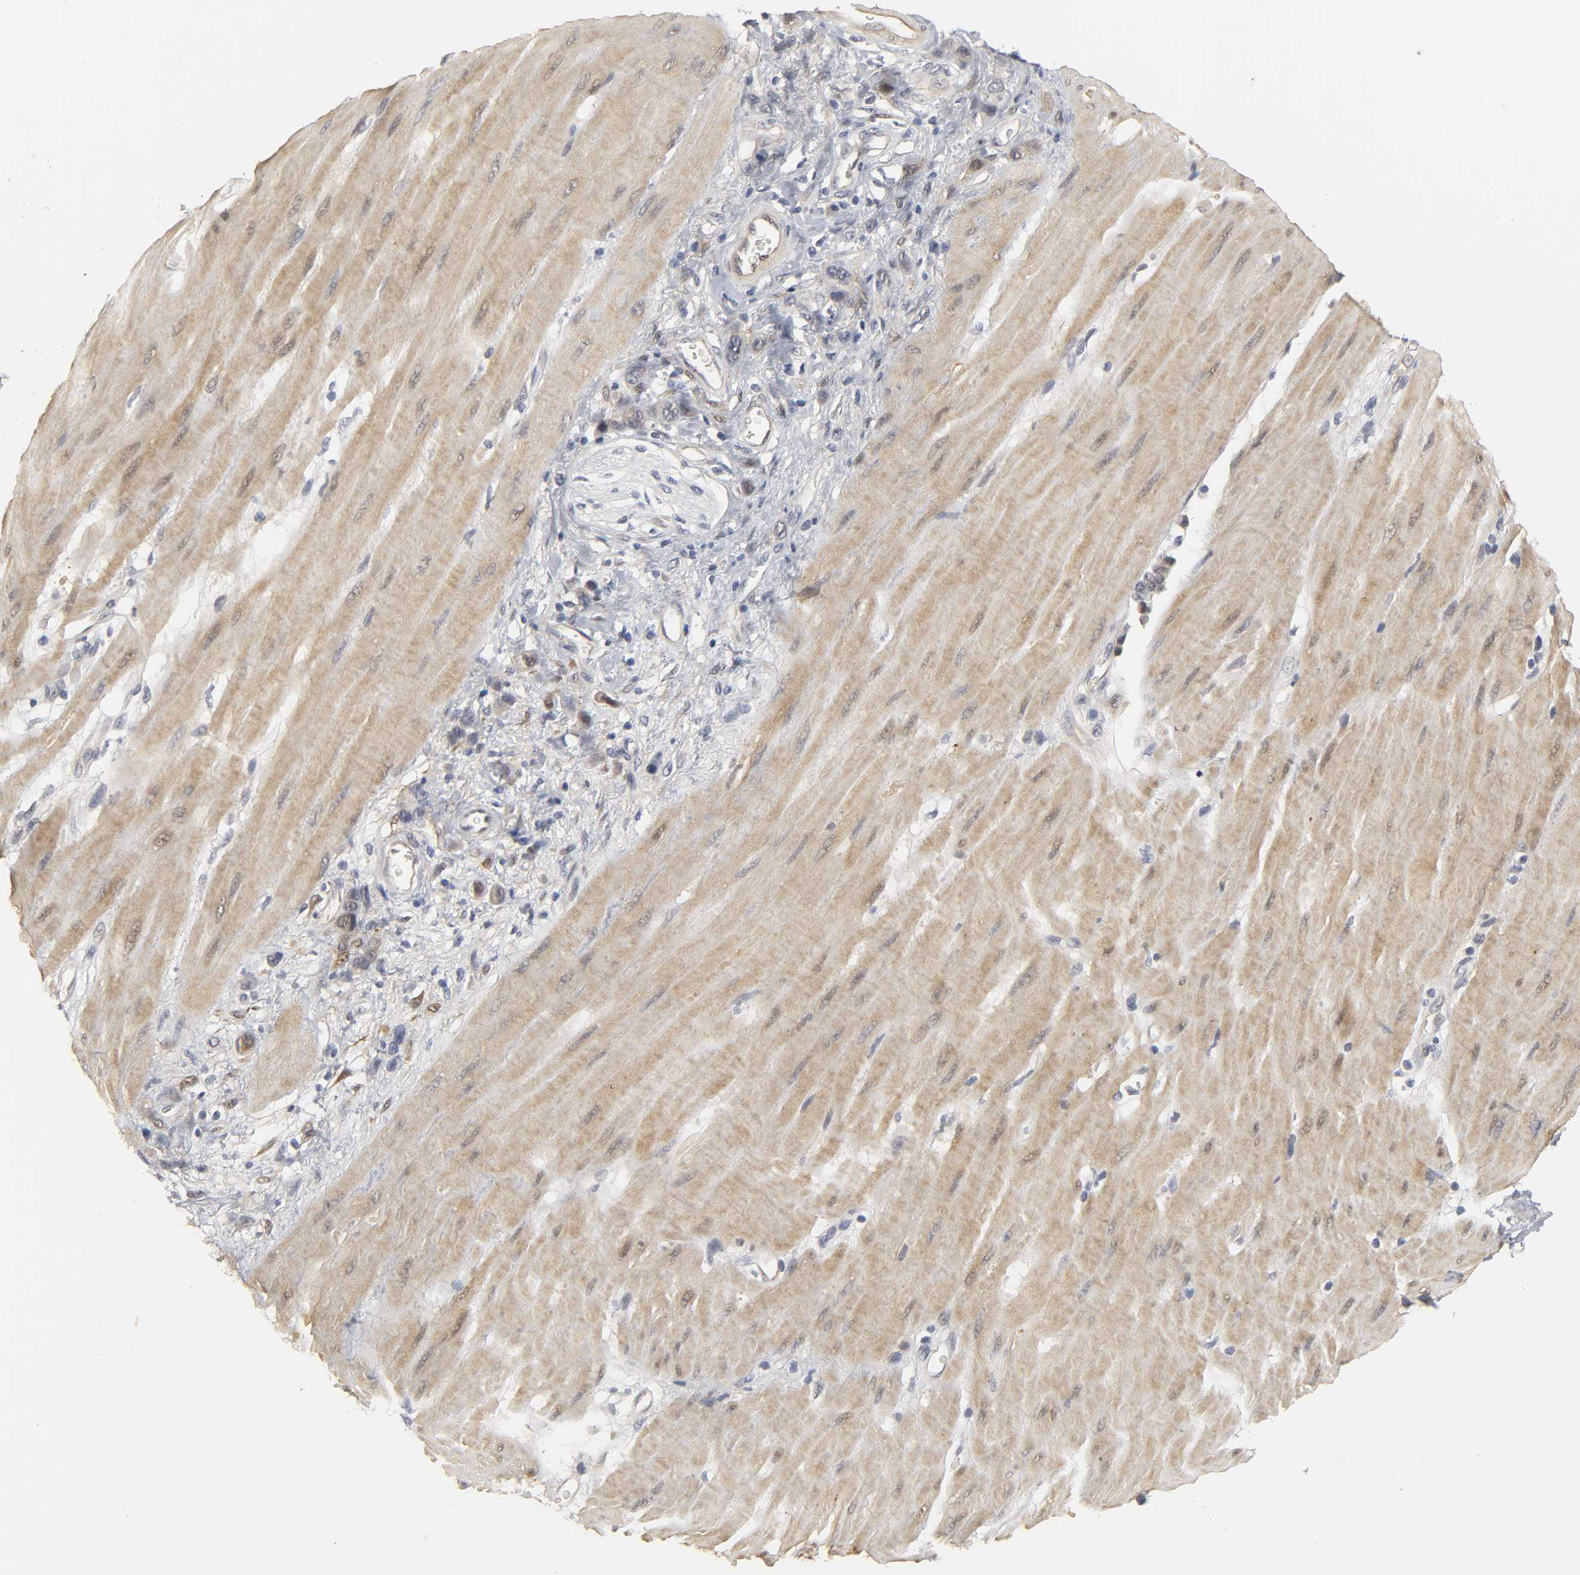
{"staining": {"intensity": "weak", "quantity": "25%-75%", "location": "cytoplasmic/membranous,nuclear"}, "tissue": "stomach cancer", "cell_type": "Tumor cells", "image_type": "cancer", "snomed": [{"axis": "morphology", "description": "Adenocarcinoma, NOS"}, {"axis": "topography", "description": "Stomach"}], "caption": "This histopathology image reveals immunohistochemistry (IHC) staining of human adenocarcinoma (stomach), with low weak cytoplasmic/membranous and nuclear staining in about 25%-75% of tumor cells.", "gene": "PDLIM3", "patient": {"sex": "male", "age": 82}}